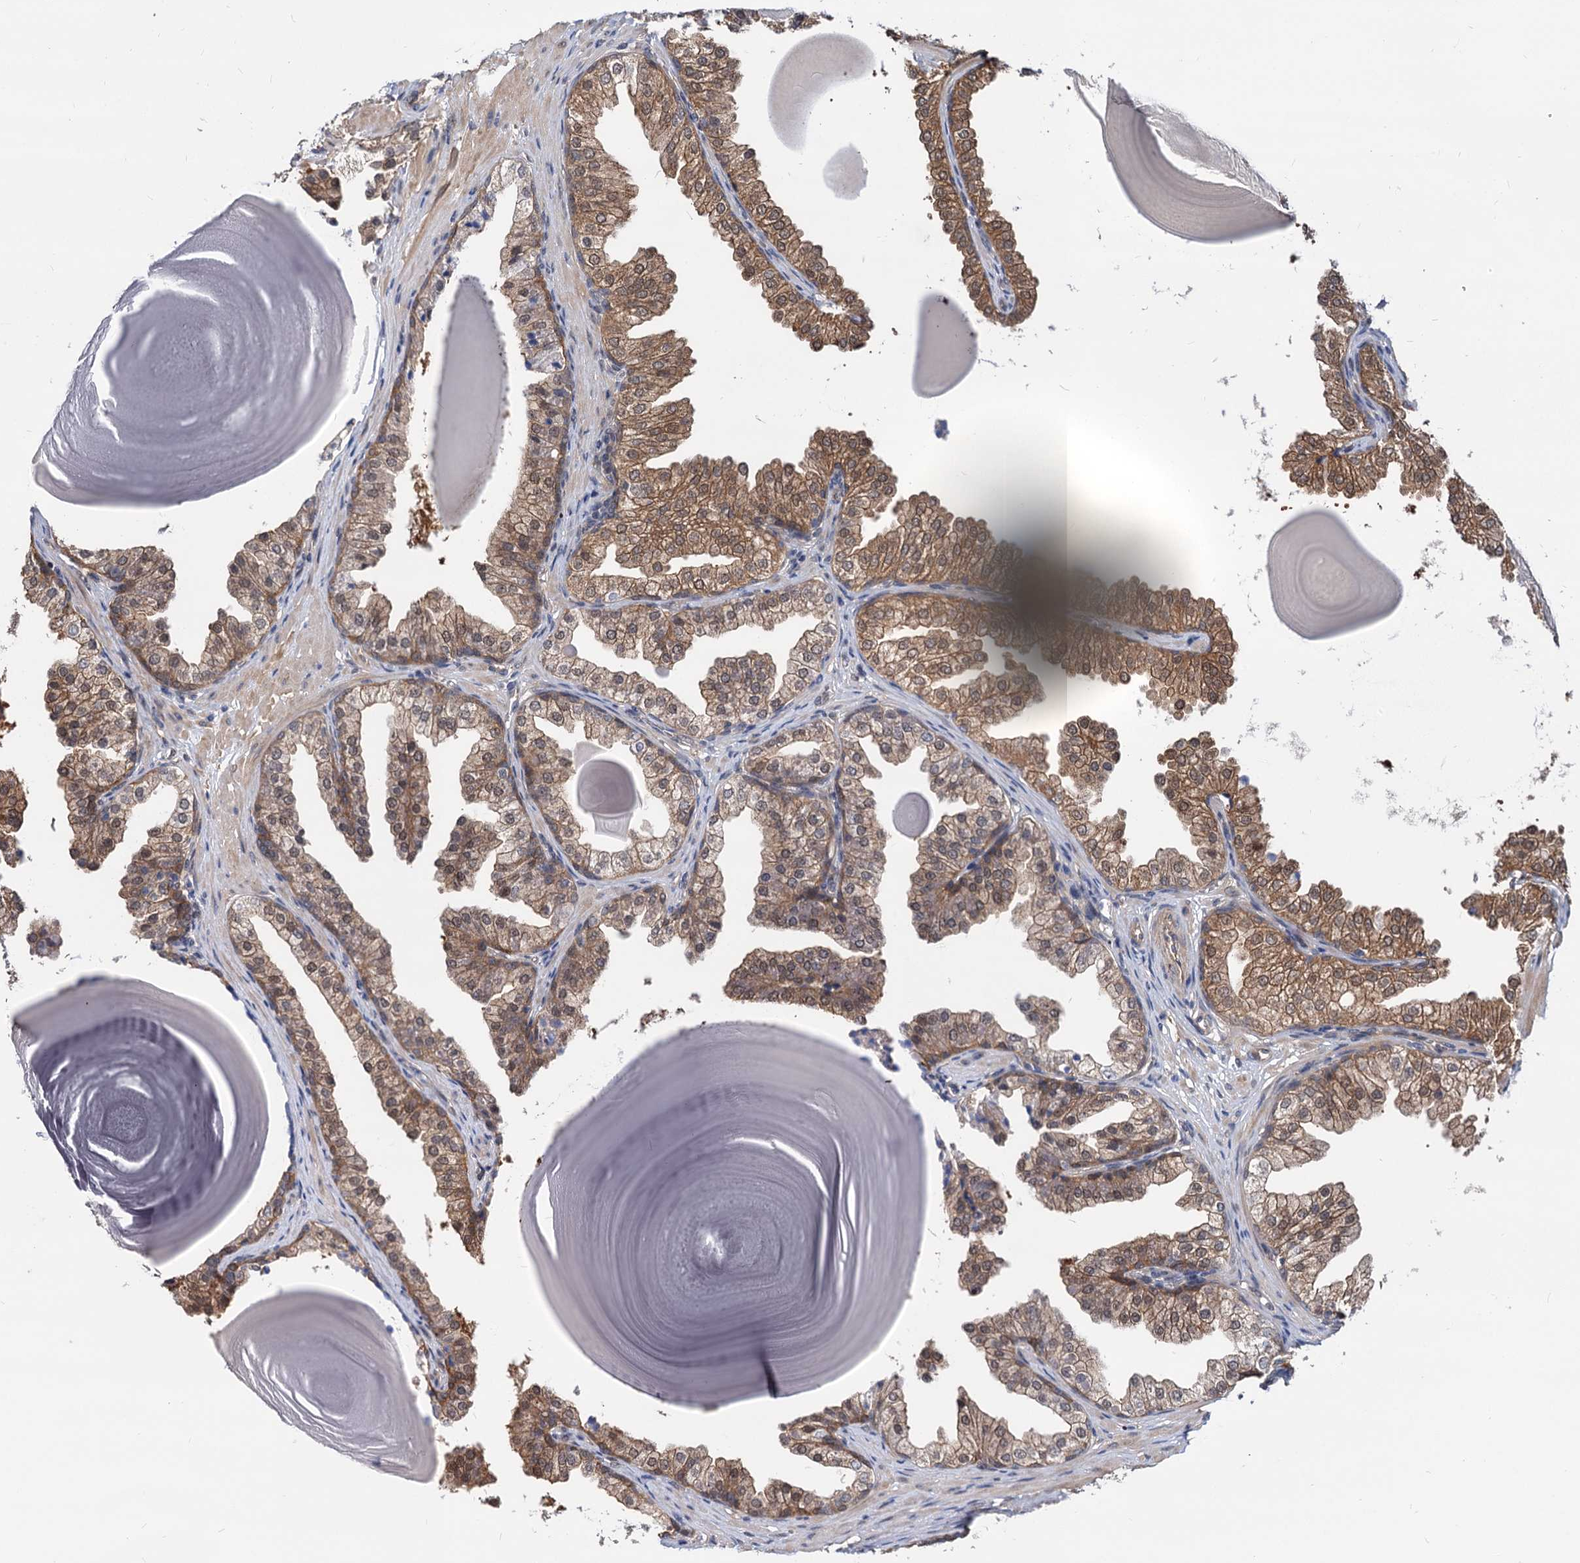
{"staining": {"intensity": "moderate", "quantity": ">75%", "location": "cytoplasmic/membranous,nuclear"}, "tissue": "prostate", "cell_type": "Glandular cells", "image_type": "normal", "snomed": [{"axis": "morphology", "description": "Normal tissue, NOS"}, {"axis": "topography", "description": "Prostate"}], "caption": "Prostate stained with DAB (3,3'-diaminobenzidine) immunohistochemistry demonstrates medium levels of moderate cytoplasmic/membranous,nuclear positivity in about >75% of glandular cells.", "gene": "SNX15", "patient": {"sex": "male", "age": 48}}